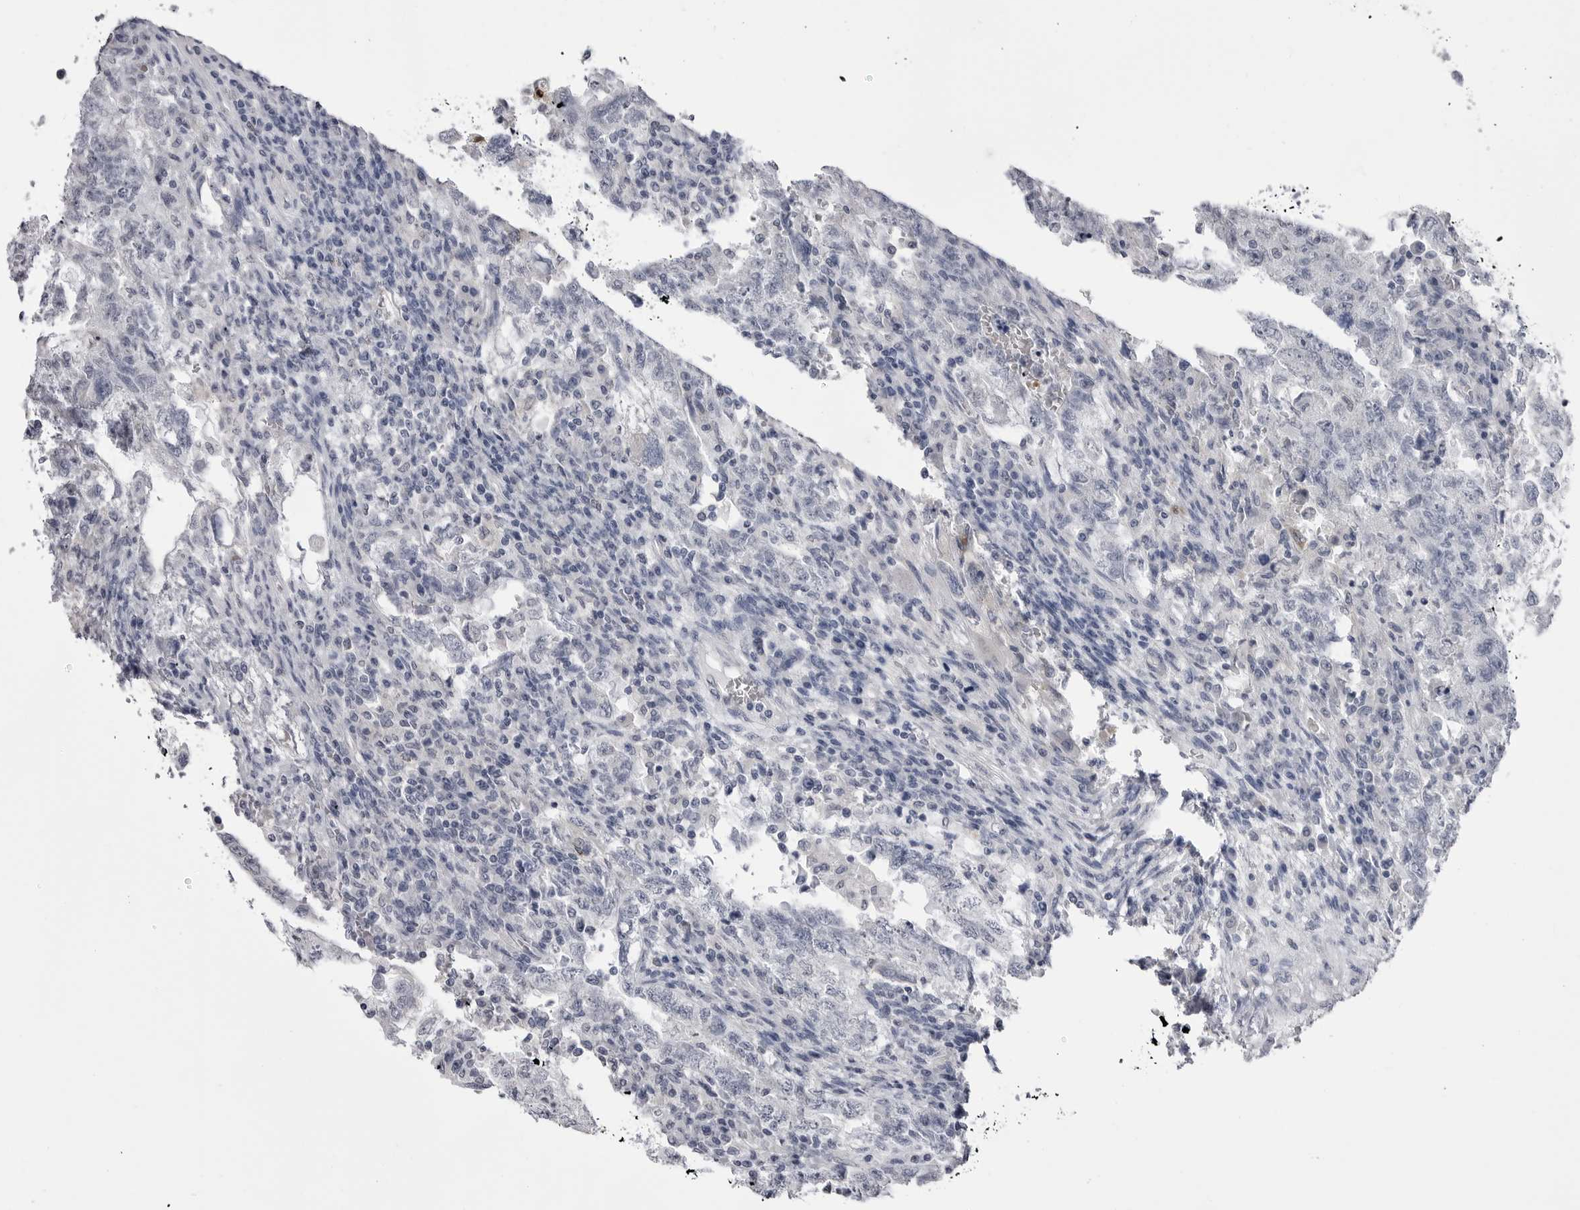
{"staining": {"intensity": "negative", "quantity": "none", "location": "none"}, "tissue": "testis cancer", "cell_type": "Tumor cells", "image_type": "cancer", "snomed": [{"axis": "morphology", "description": "Carcinoma, Embryonal, NOS"}, {"axis": "topography", "description": "Testis"}], "caption": "Immunohistochemistry (IHC) of human testis embryonal carcinoma demonstrates no expression in tumor cells. The staining is performed using DAB (3,3'-diaminobenzidine) brown chromogen with nuclei counter-stained in using hematoxylin.", "gene": "STAP2", "patient": {"sex": "male", "age": 36}}